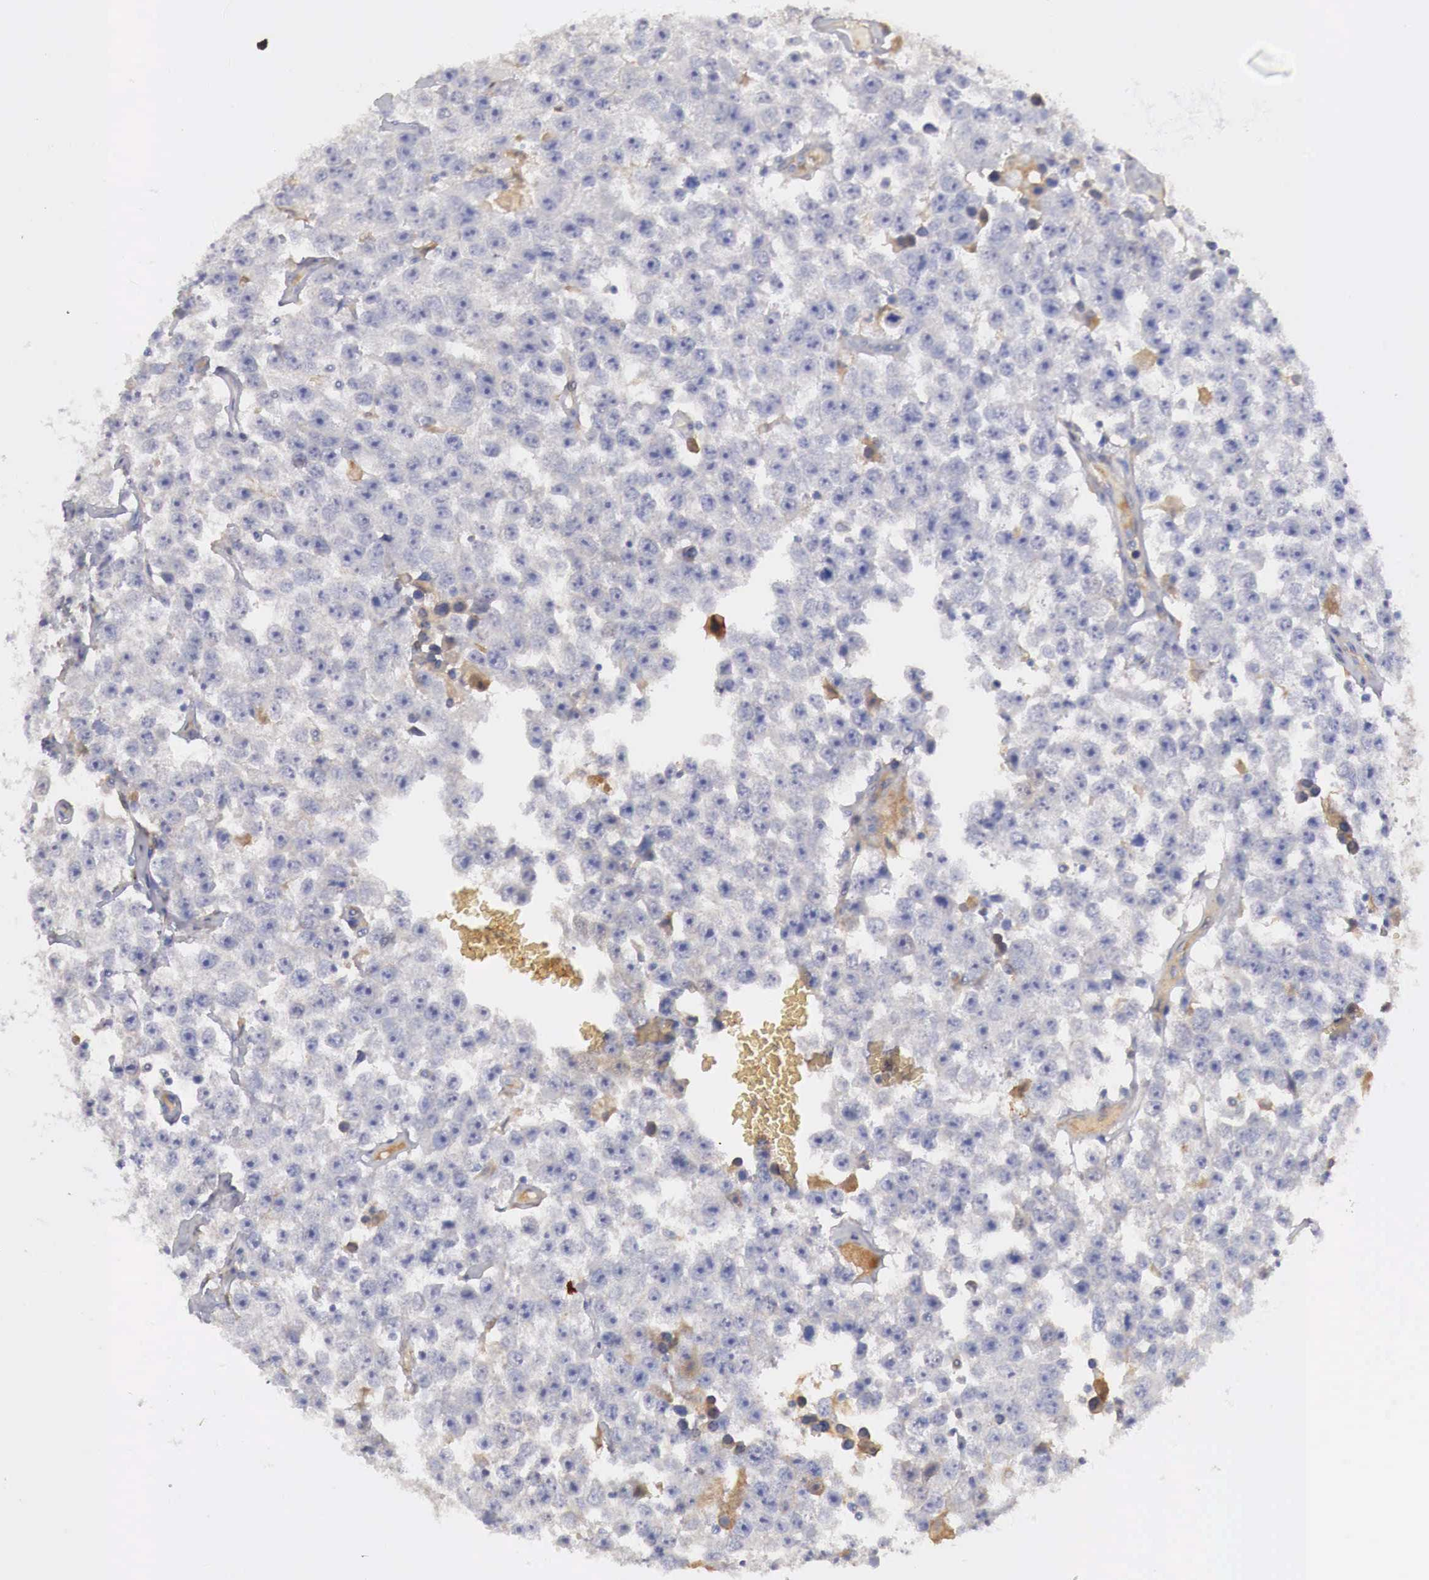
{"staining": {"intensity": "negative", "quantity": "none", "location": "none"}, "tissue": "testis cancer", "cell_type": "Tumor cells", "image_type": "cancer", "snomed": [{"axis": "morphology", "description": "Seminoma, NOS"}, {"axis": "topography", "description": "Testis"}], "caption": "This is an immunohistochemistry (IHC) histopathology image of seminoma (testis). There is no positivity in tumor cells.", "gene": "KLHDC7B", "patient": {"sex": "male", "age": 52}}